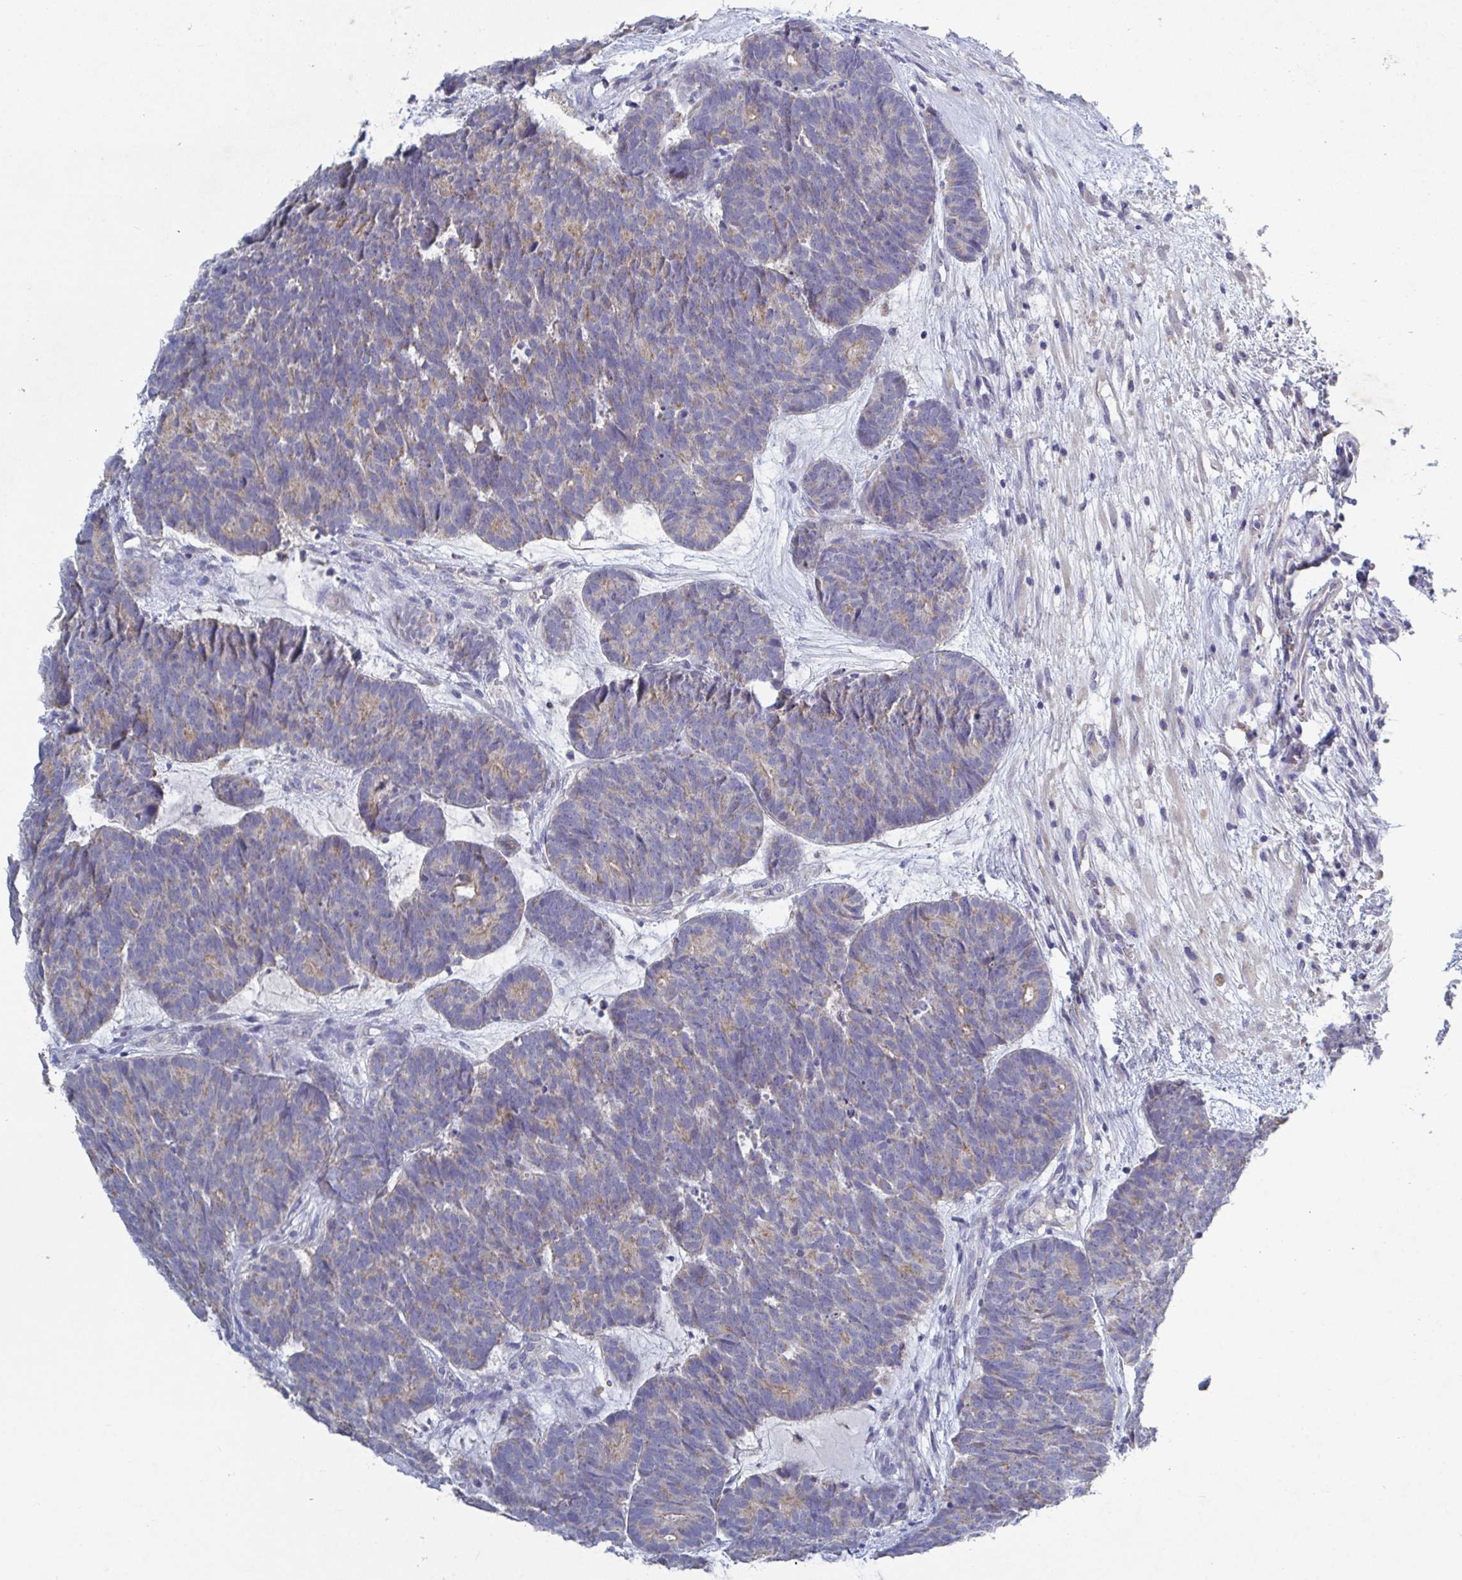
{"staining": {"intensity": "weak", "quantity": "<25%", "location": "cytoplasmic/membranous"}, "tissue": "head and neck cancer", "cell_type": "Tumor cells", "image_type": "cancer", "snomed": [{"axis": "morphology", "description": "Adenocarcinoma, NOS"}, {"axis": "topography", "description": "Head-Neck"}], "caption": "High magnification brightfield microscopy of head and neck cancer stained with DAB (brown) and counterstained with hematoxylin (blue): tumor cells show no significant staining. (DAB immunohistochemistry (IHC) with hematoxylin counter stain).", "gene": "GALNT13", "patient": {"sex": "female", "age": 81}}